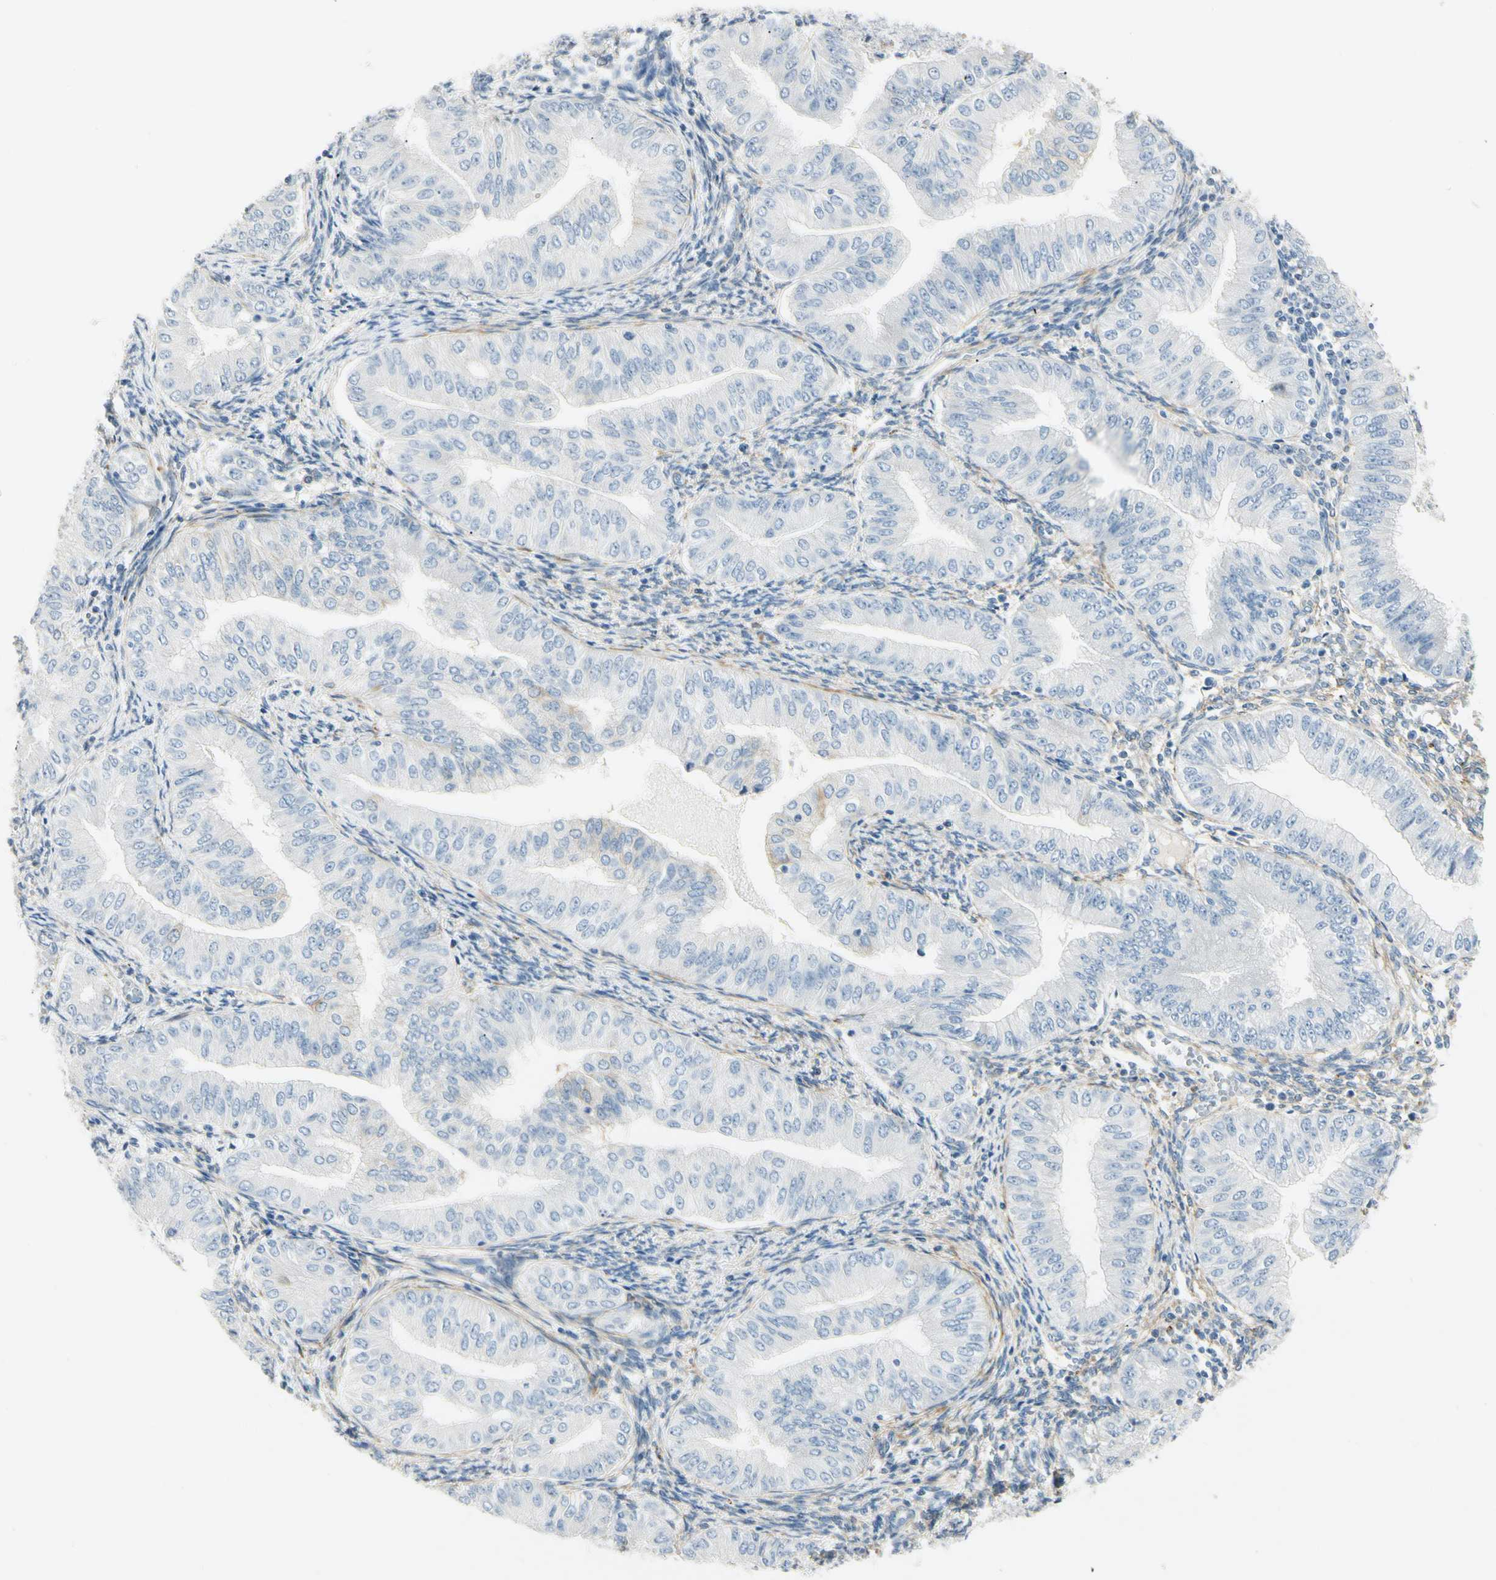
{"staining": {"intensity": "weak", "quantity": "<25%", "location": "cytoplasmic/membranous"}, "tissue": "endometrial cancer", "cell_type": "Tumor cells", "image_type": "cancer", "snomed": [{"axis": "morphology", "description": "Normal tissue, NOS"}, {"axis": "morphology", "description": "Adenocarcinoma, NOS"}, {"axis": "topography", "description": "Endometrium"}], "caption": "Tumor cells are negative for protein expression in human endometrial cancer (adenocarcinoma).", "gene": "AMPH", "patient": {"sex": "female", "age": 53}}